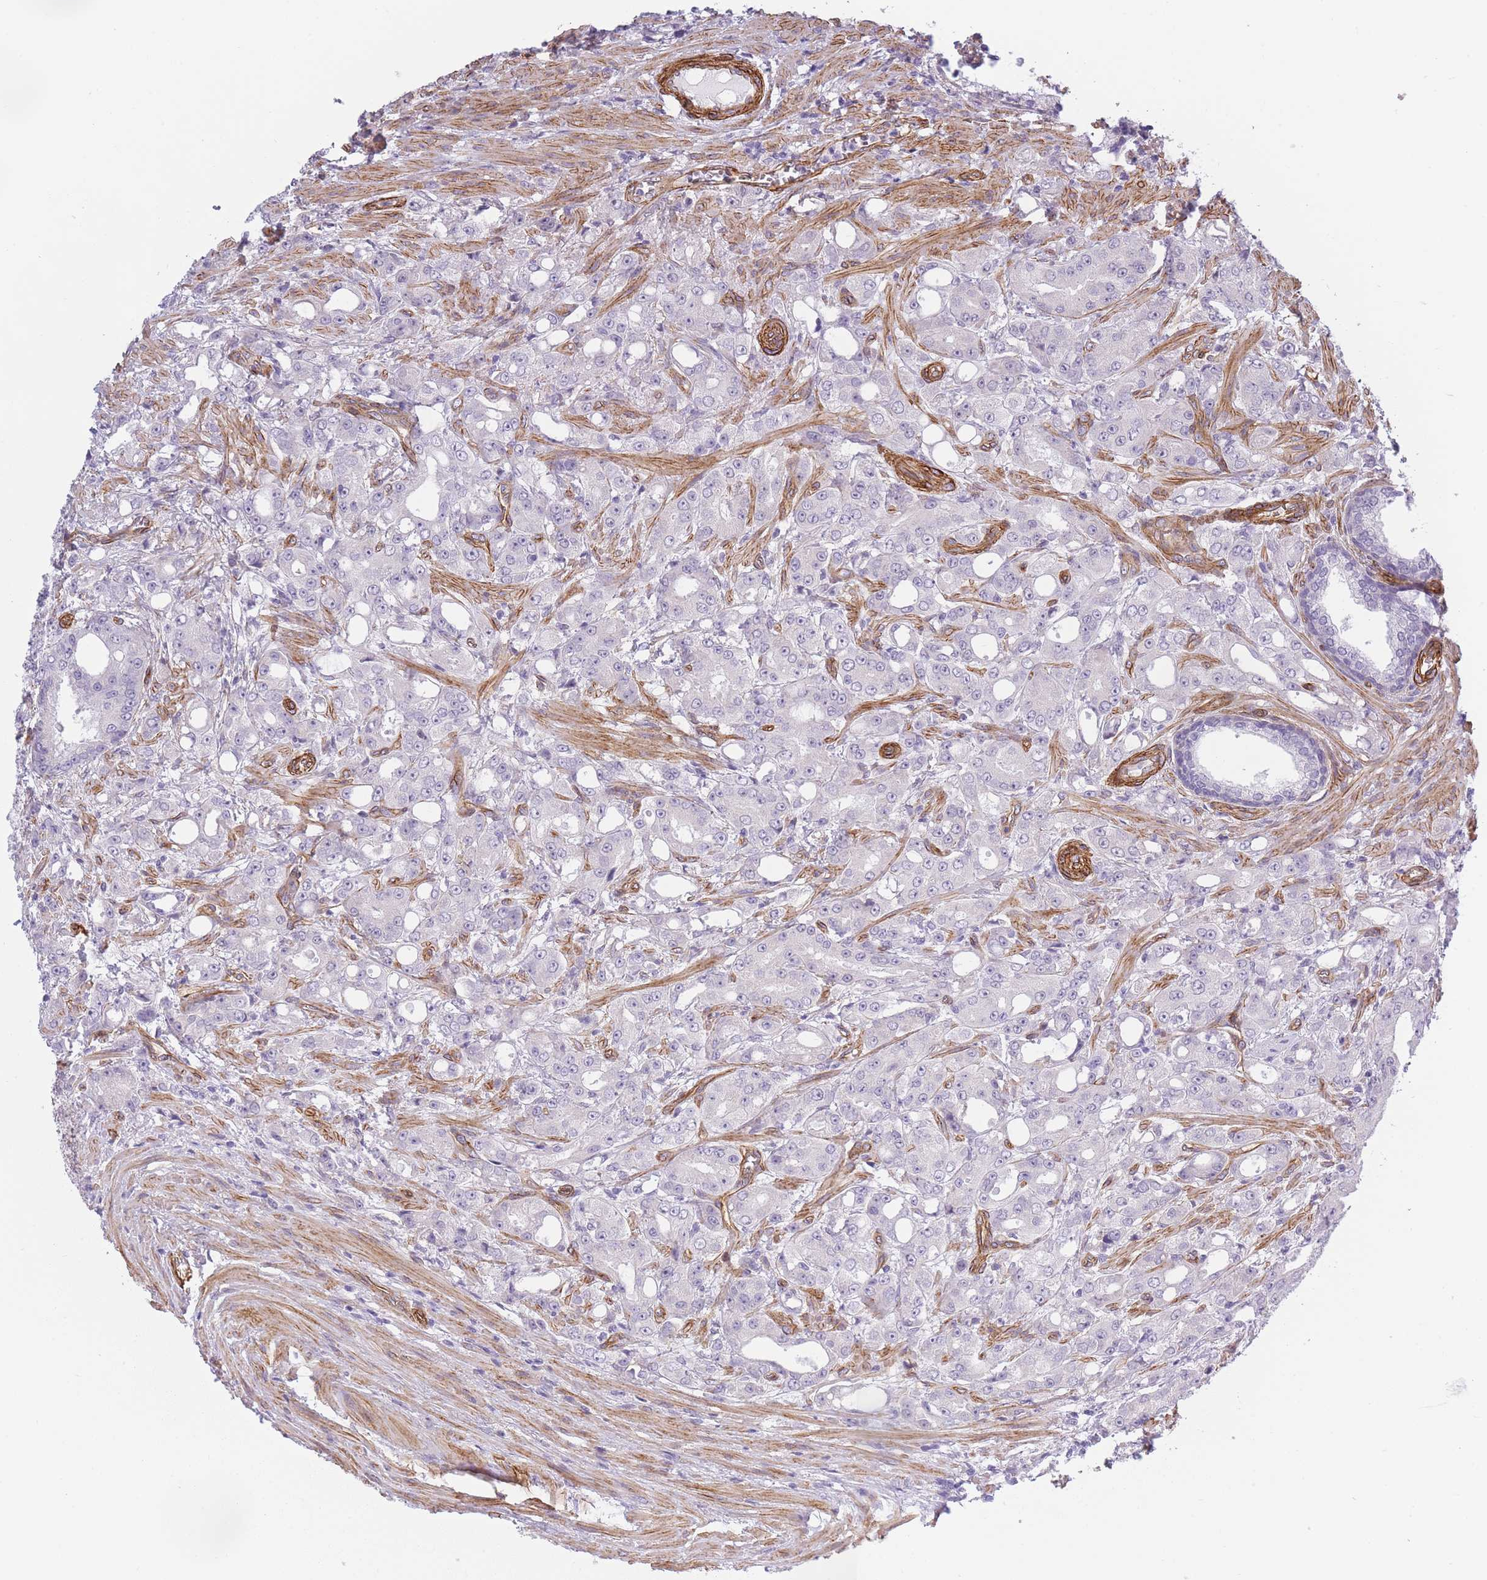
{"staining": {"intensity": "negative", "quantity": "none", "location": "none"}, "tissue": "prostate cancer", "cell_type": "Tumor cells", "image_type": "cancer", "snomed": [{"axis": "morphology", "description": "Adenocarcinoma, High grade"}, {"axis": "topography", "description": "Prostate"}], "caption": "A high-resolution histopathology image shows immunohistochemistry staining of high-grade adenocarcinoma (prostate), which shows no significant staining in tumor cells.", "gene": "OR6B3", "patient": {"sex": "male", "age": 69}}